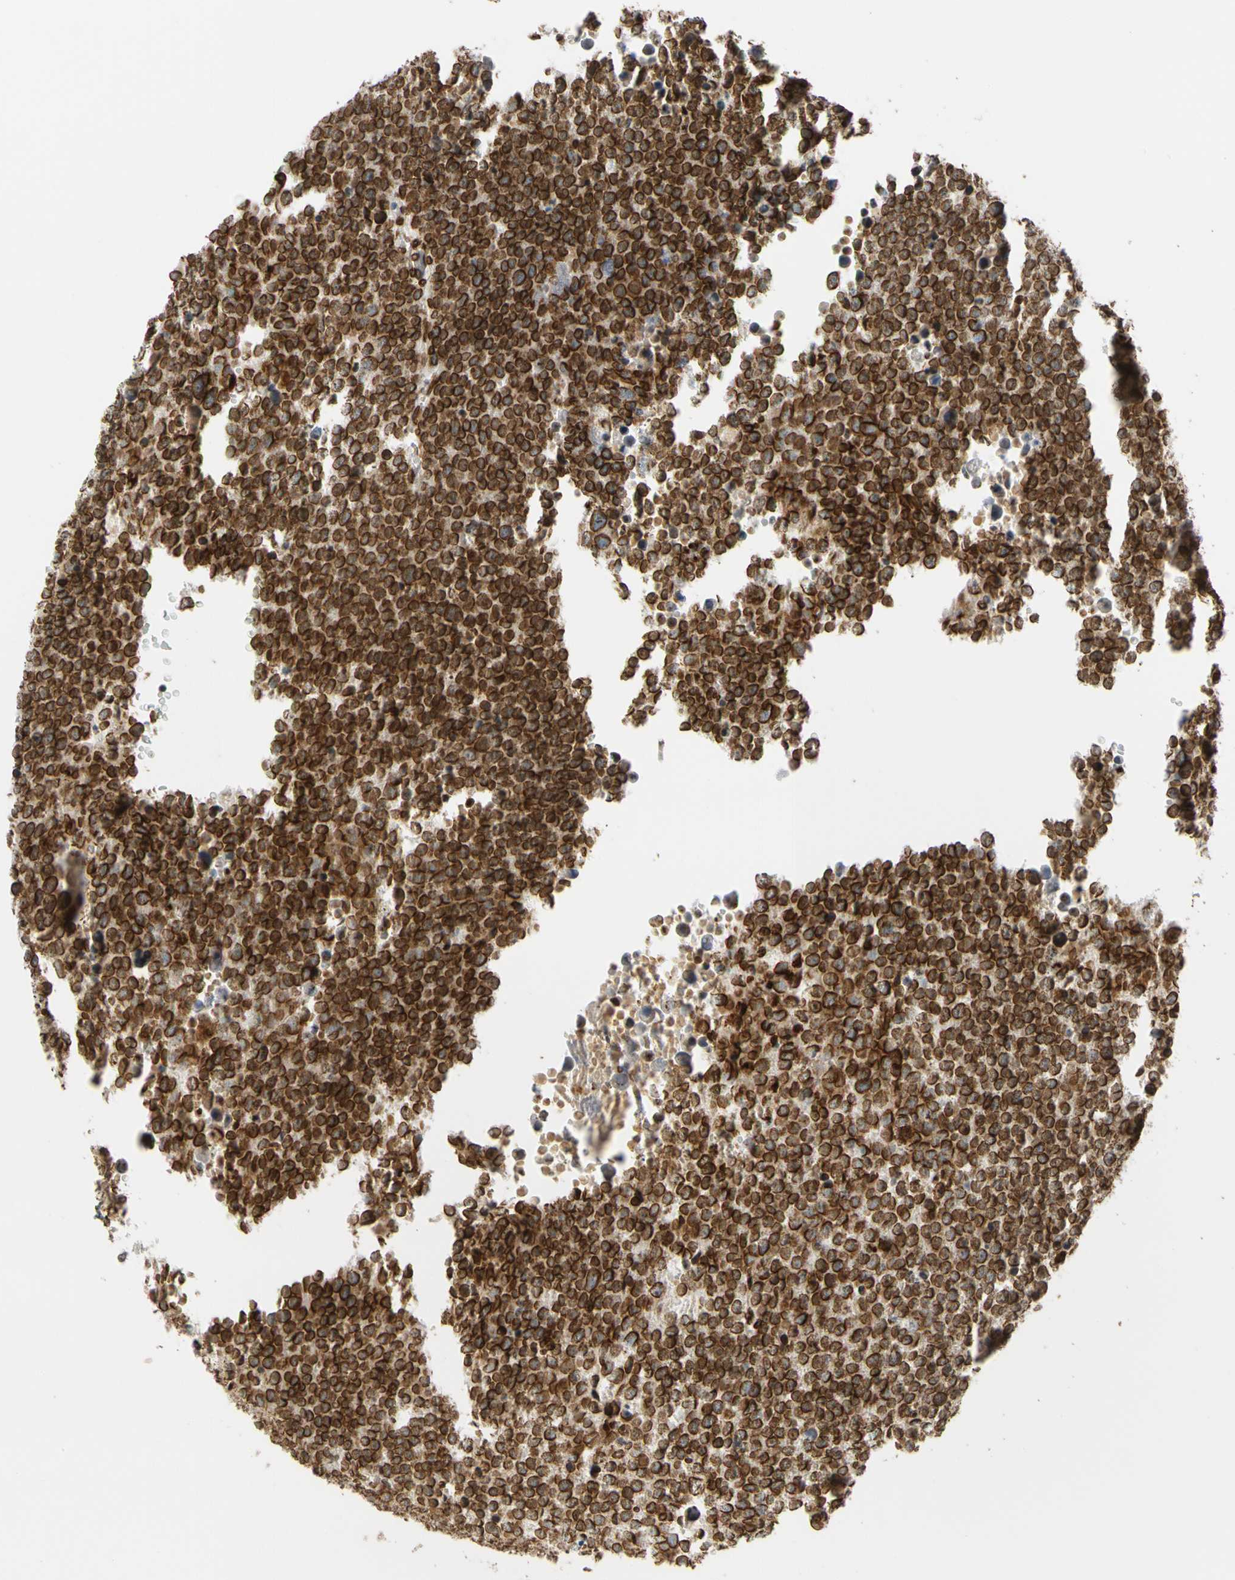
{"staining": {"intensity": "strong", "quantity": ">75%", "location": "cytoplasmic/membranous,nuclear"}, "tissue": "testis cancer", "cell_type": "Tumor cells", "image_type": "cancer", "snomed": [{"axis": "morphology", "description": "Seminoma, NOS"}, {"axis": "topography", "description": "Testis"}], "caption": "Immunohistochemical staining of human testis seminoma displays high levels of strong cytoplasmic/membranous and nuclear protein positivity in about >75% of tumor cells. (Brightfield microscopy of DAB IHC at high magnification).", "gene": "SUN1", "patient": {"sex": "male", "age": 71}}